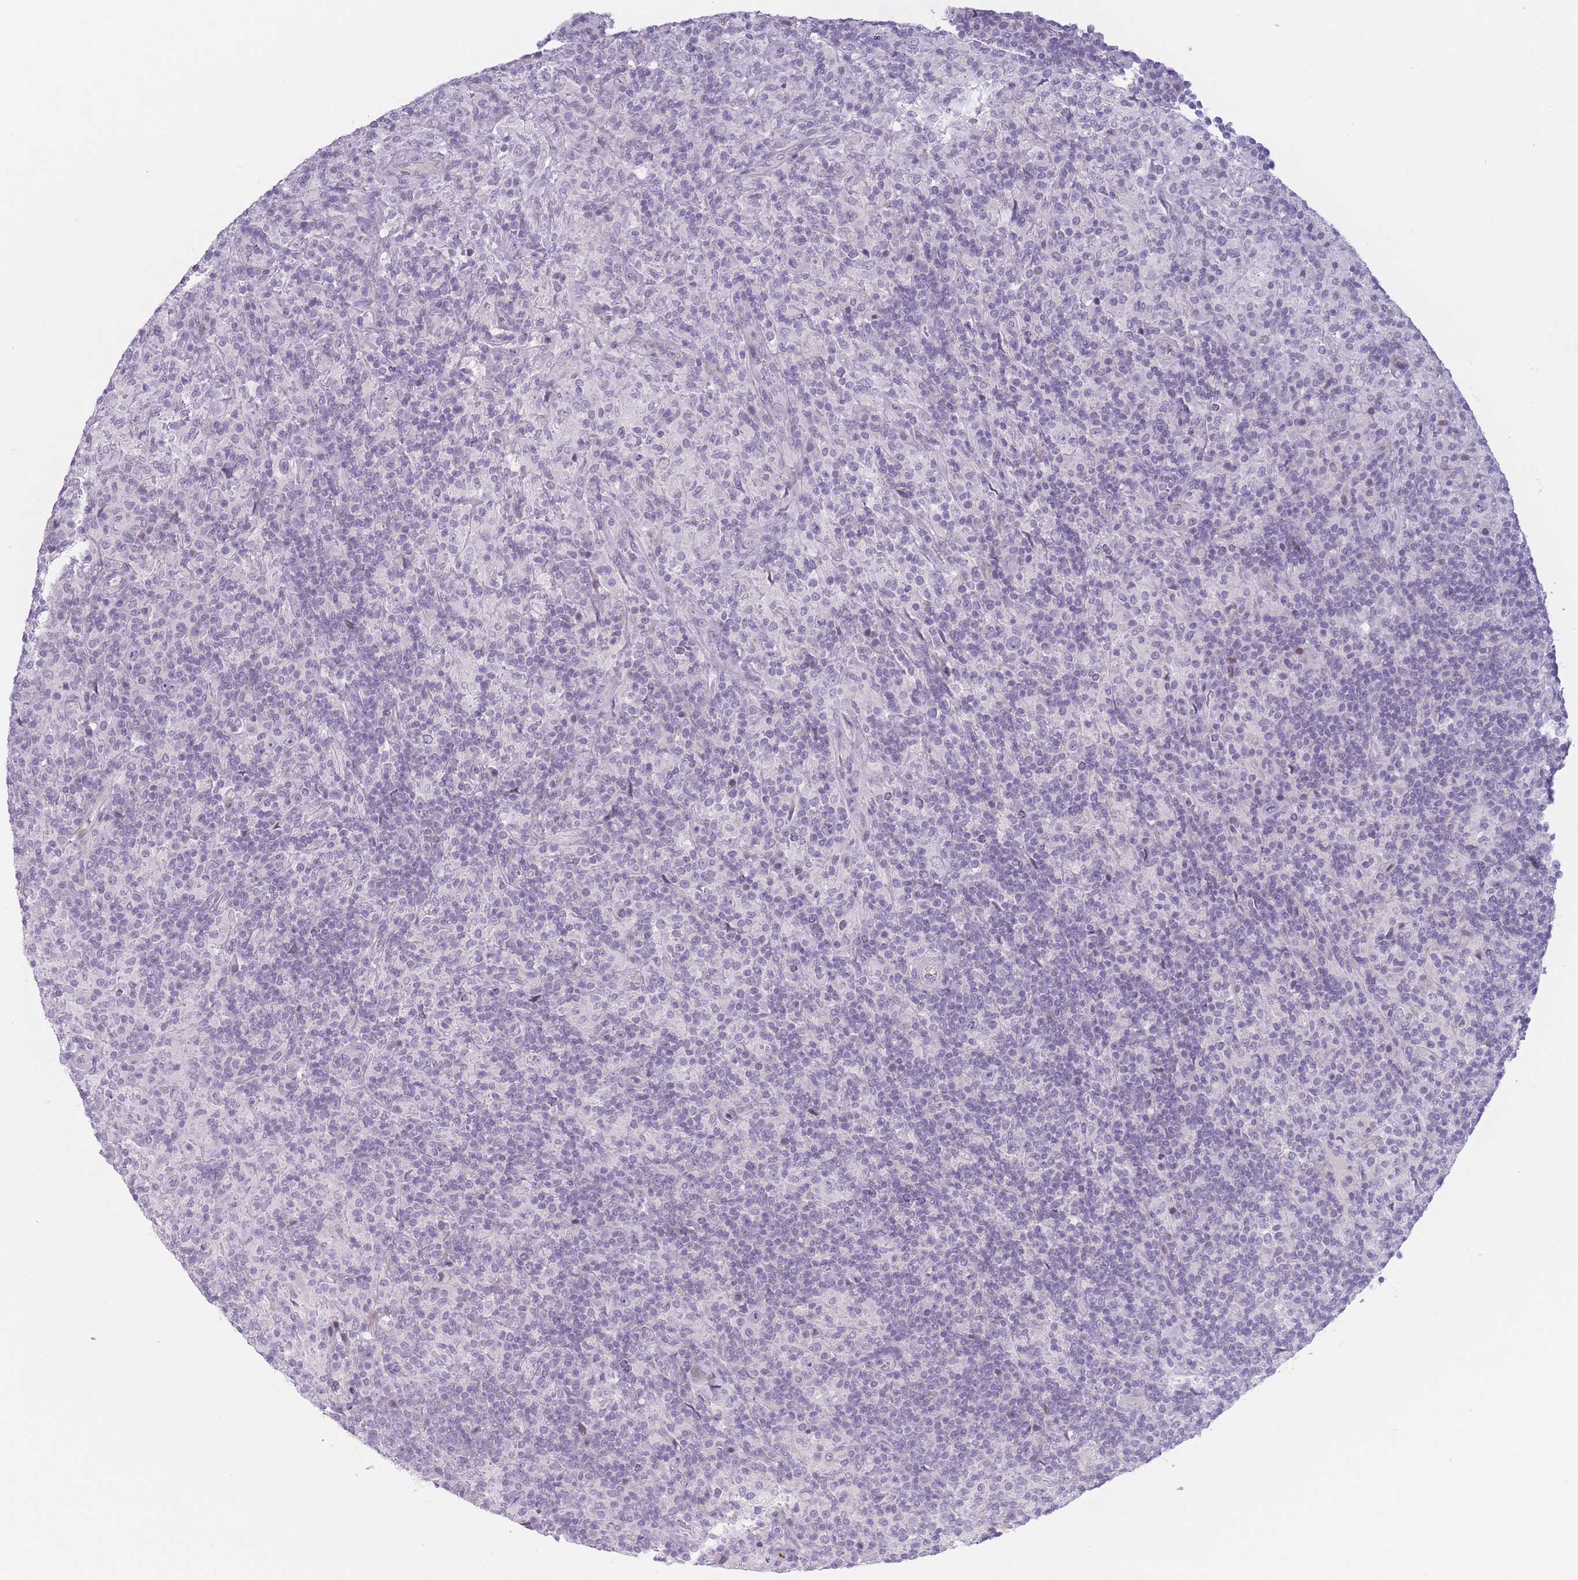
{"staining": {"intensity": "negative", "quantity": "none", "location": "none"}, "tissue": "lymphoma", "cell_type": "Tumor cells", "image_type": "cancer", "snomed": [{"axis": "morphology", "description": "Hodgkin's disease, NOS"}, {"axis": "topography", "description": "Lymph node"}], "caption": "Immunohistochemistry (IHC) image of neoplastic tissue: lymphoma stained with DAB (3,3'-diaminobenzidine) demonstrates no significant protein staining in tumor cells. (DAB immunohistochemistry (IHC), high magnification).", "gene": "PLEKHG2", "patient": {"sex": "male", "age": 70}}